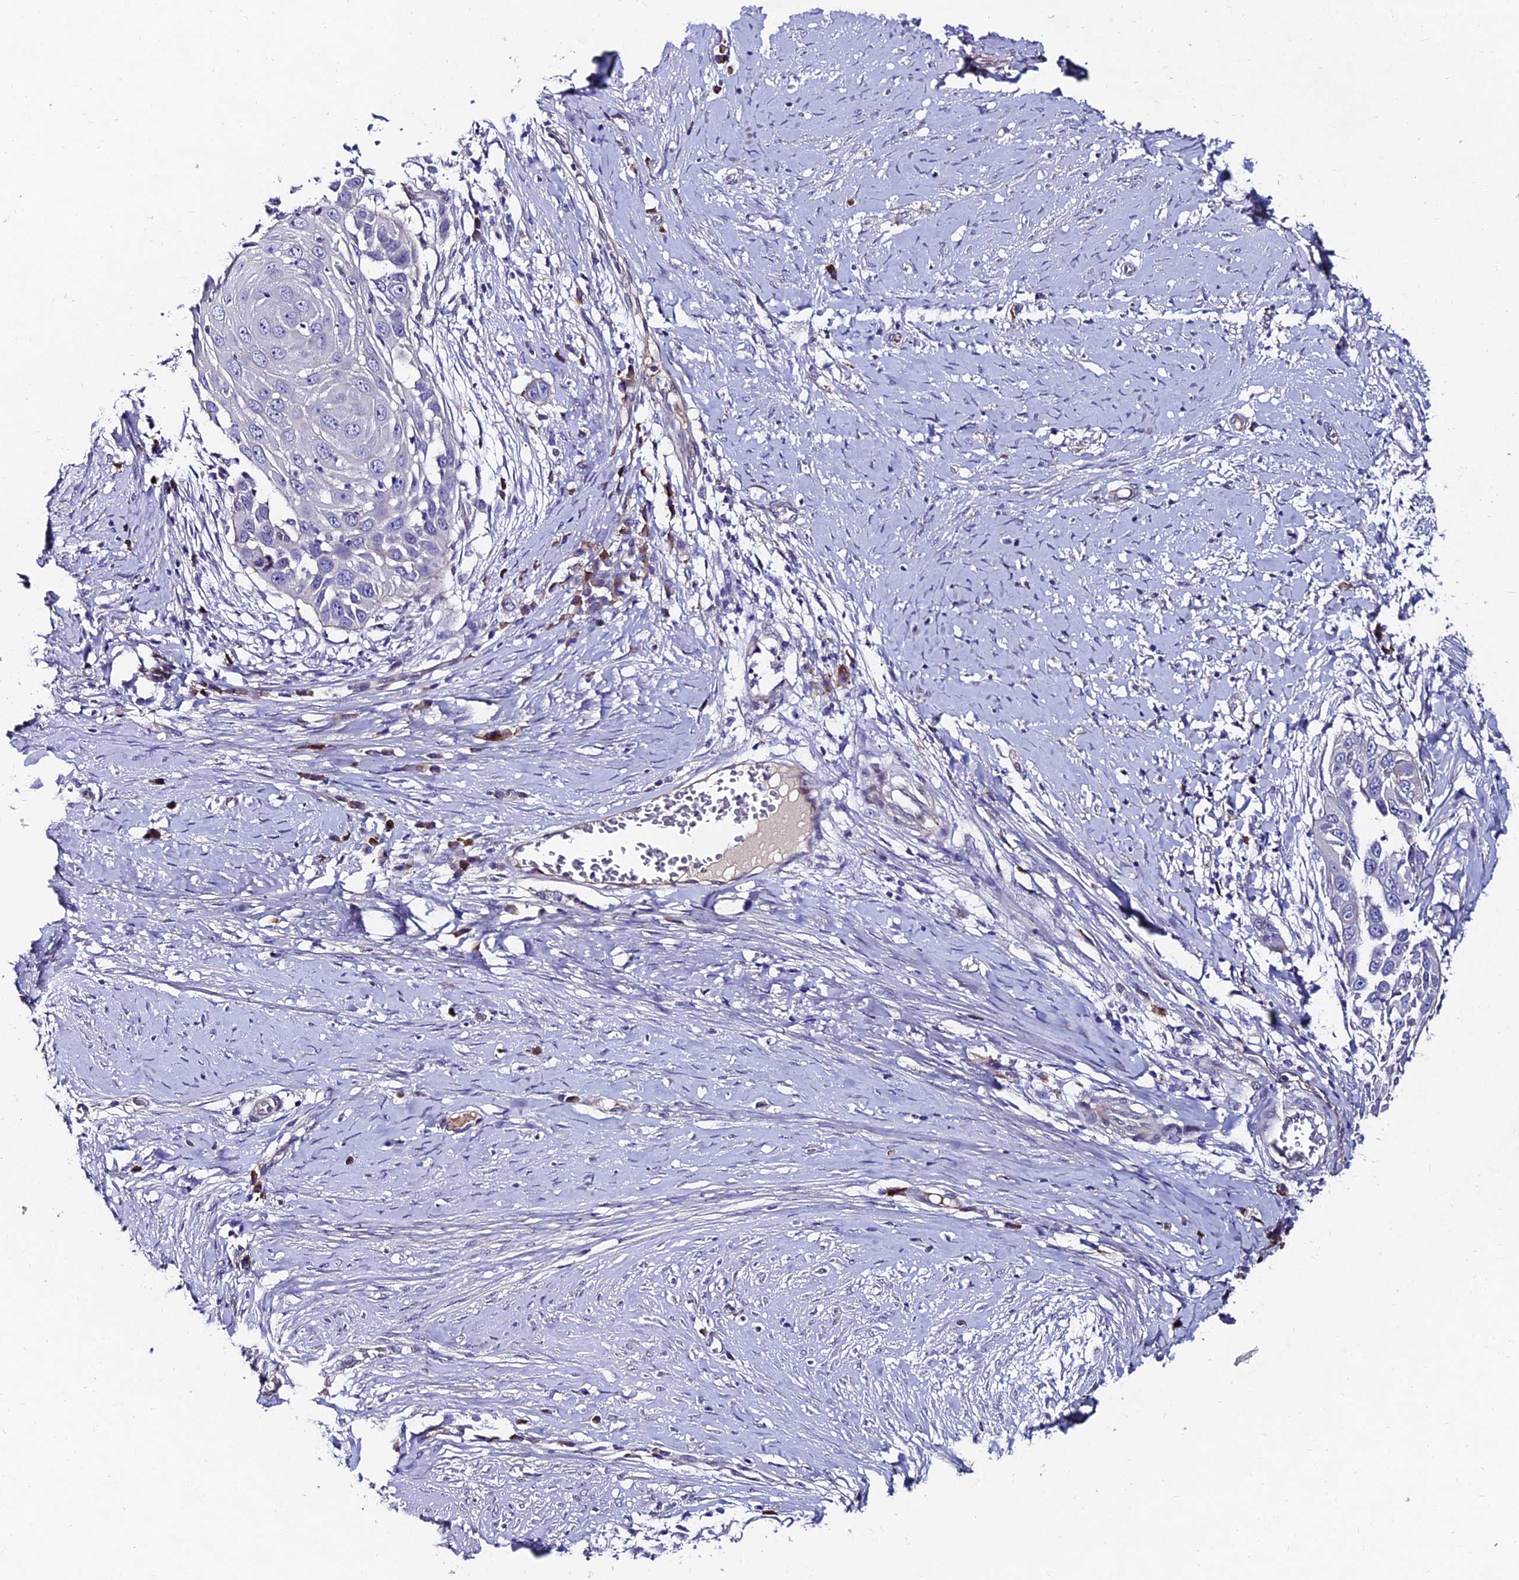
{"staining": {"intensity": "negative", "quantity": "none", "location": "none"}, "tissue": "skin cancer", "cell_type": "Tumor cells", "image_type": "cancer", "snomed": [{"axis": "morphology", "description": "Squamous cell carcinoma, NOS"}, {"axis": "topography", "description": "Skin"}], "caption": "DAB (3,3'-diaminobenzidine) immunohistochemical staining of skin cancer (squamous cell carcinoma) demonstrates no significant expression in tumor cells.", "gene": "TRIM24", "patient": {"sex": "female", "age": 44}}